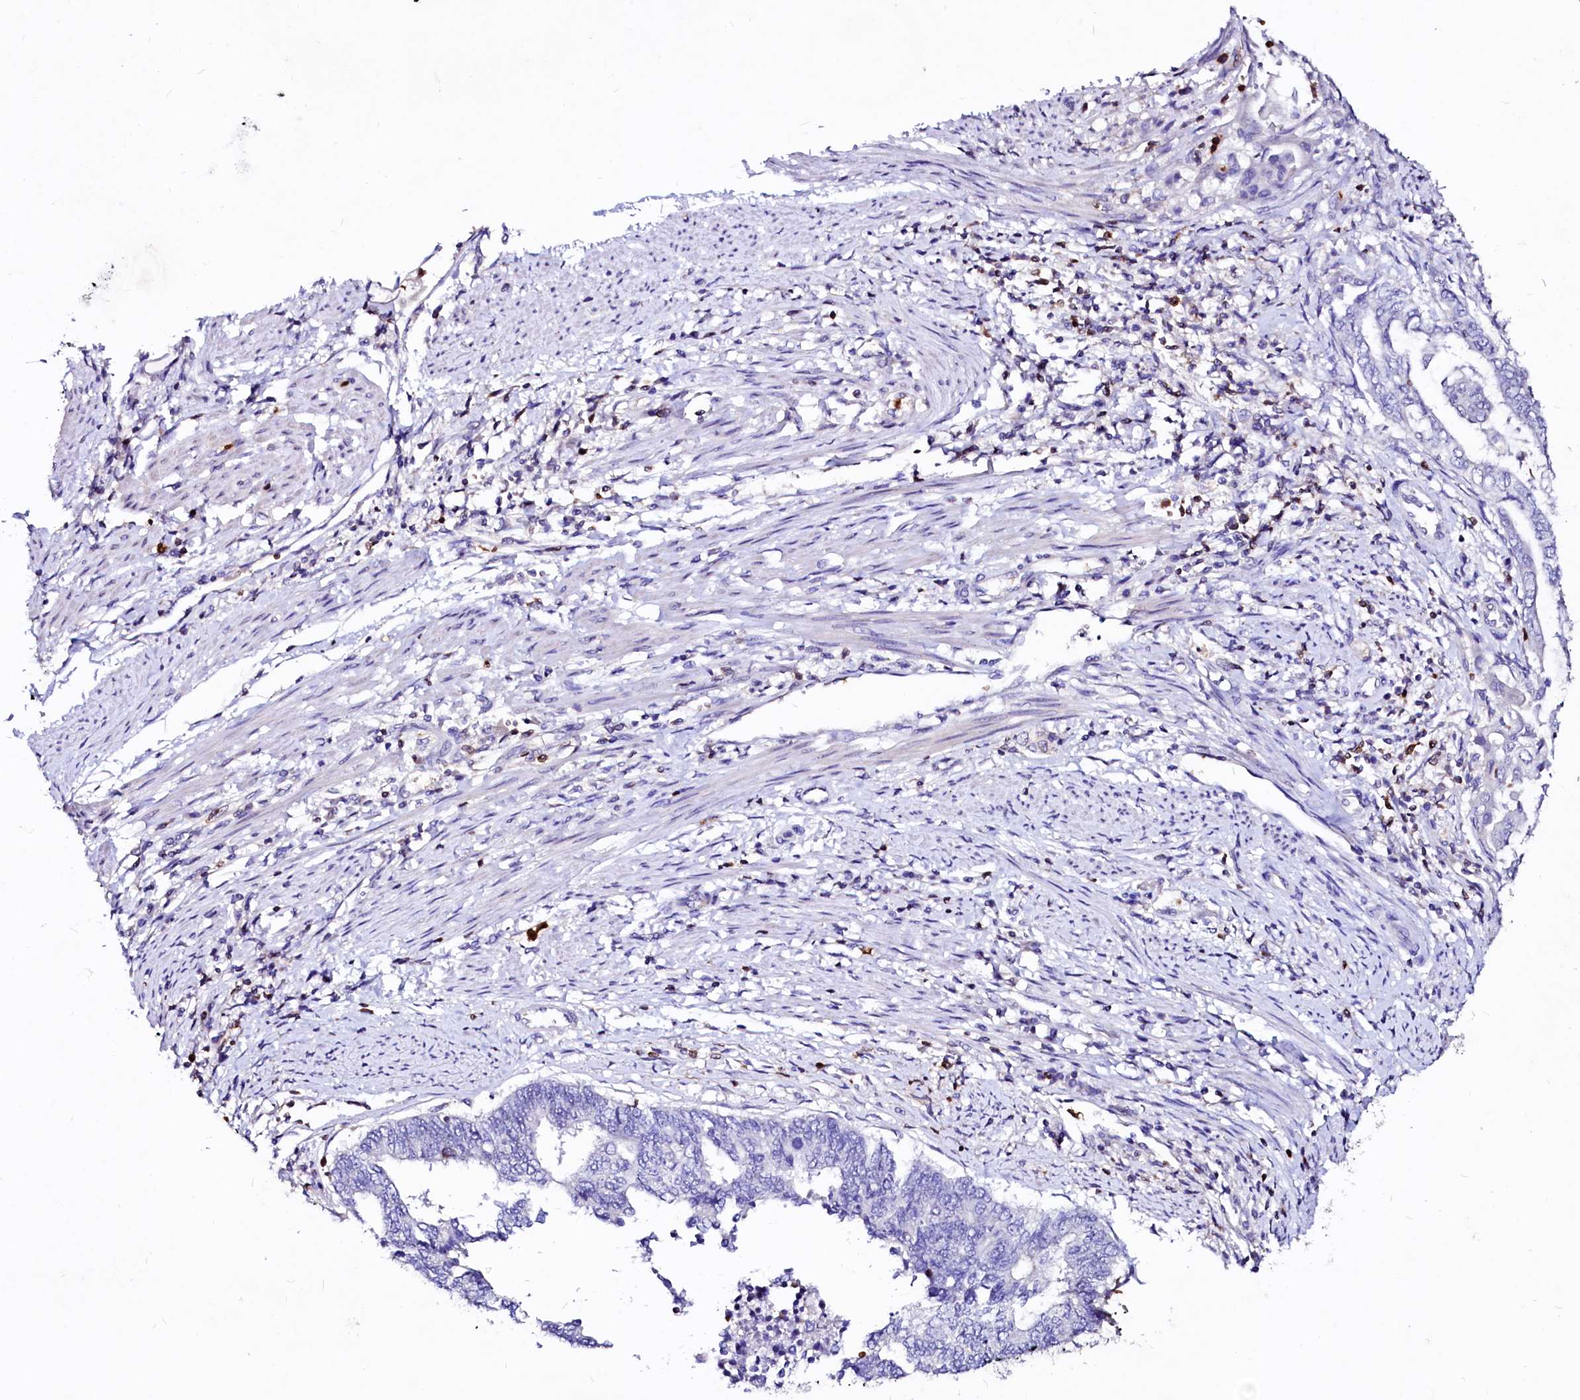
{"staining": {"intensity": "negative", "quantity": "none", "location": "none"}, "tissue": "endometrial cancer", "cell_type": "Tumor cells", "image_type": "cancer", "snomed": [{"axis": "morphology", "description": "Adenocarcinoma, NOS"}, {"axis": "topography", "description": "Uterus"}, {"axis": "topography", "description": "Endometrium"}], "caption": "Tumor cells are negative for brown protein staining in endometrial cancer (adenocarcinoma).", "gene": "RAB27A", "patient": {"sex": "female", "age": 70}}